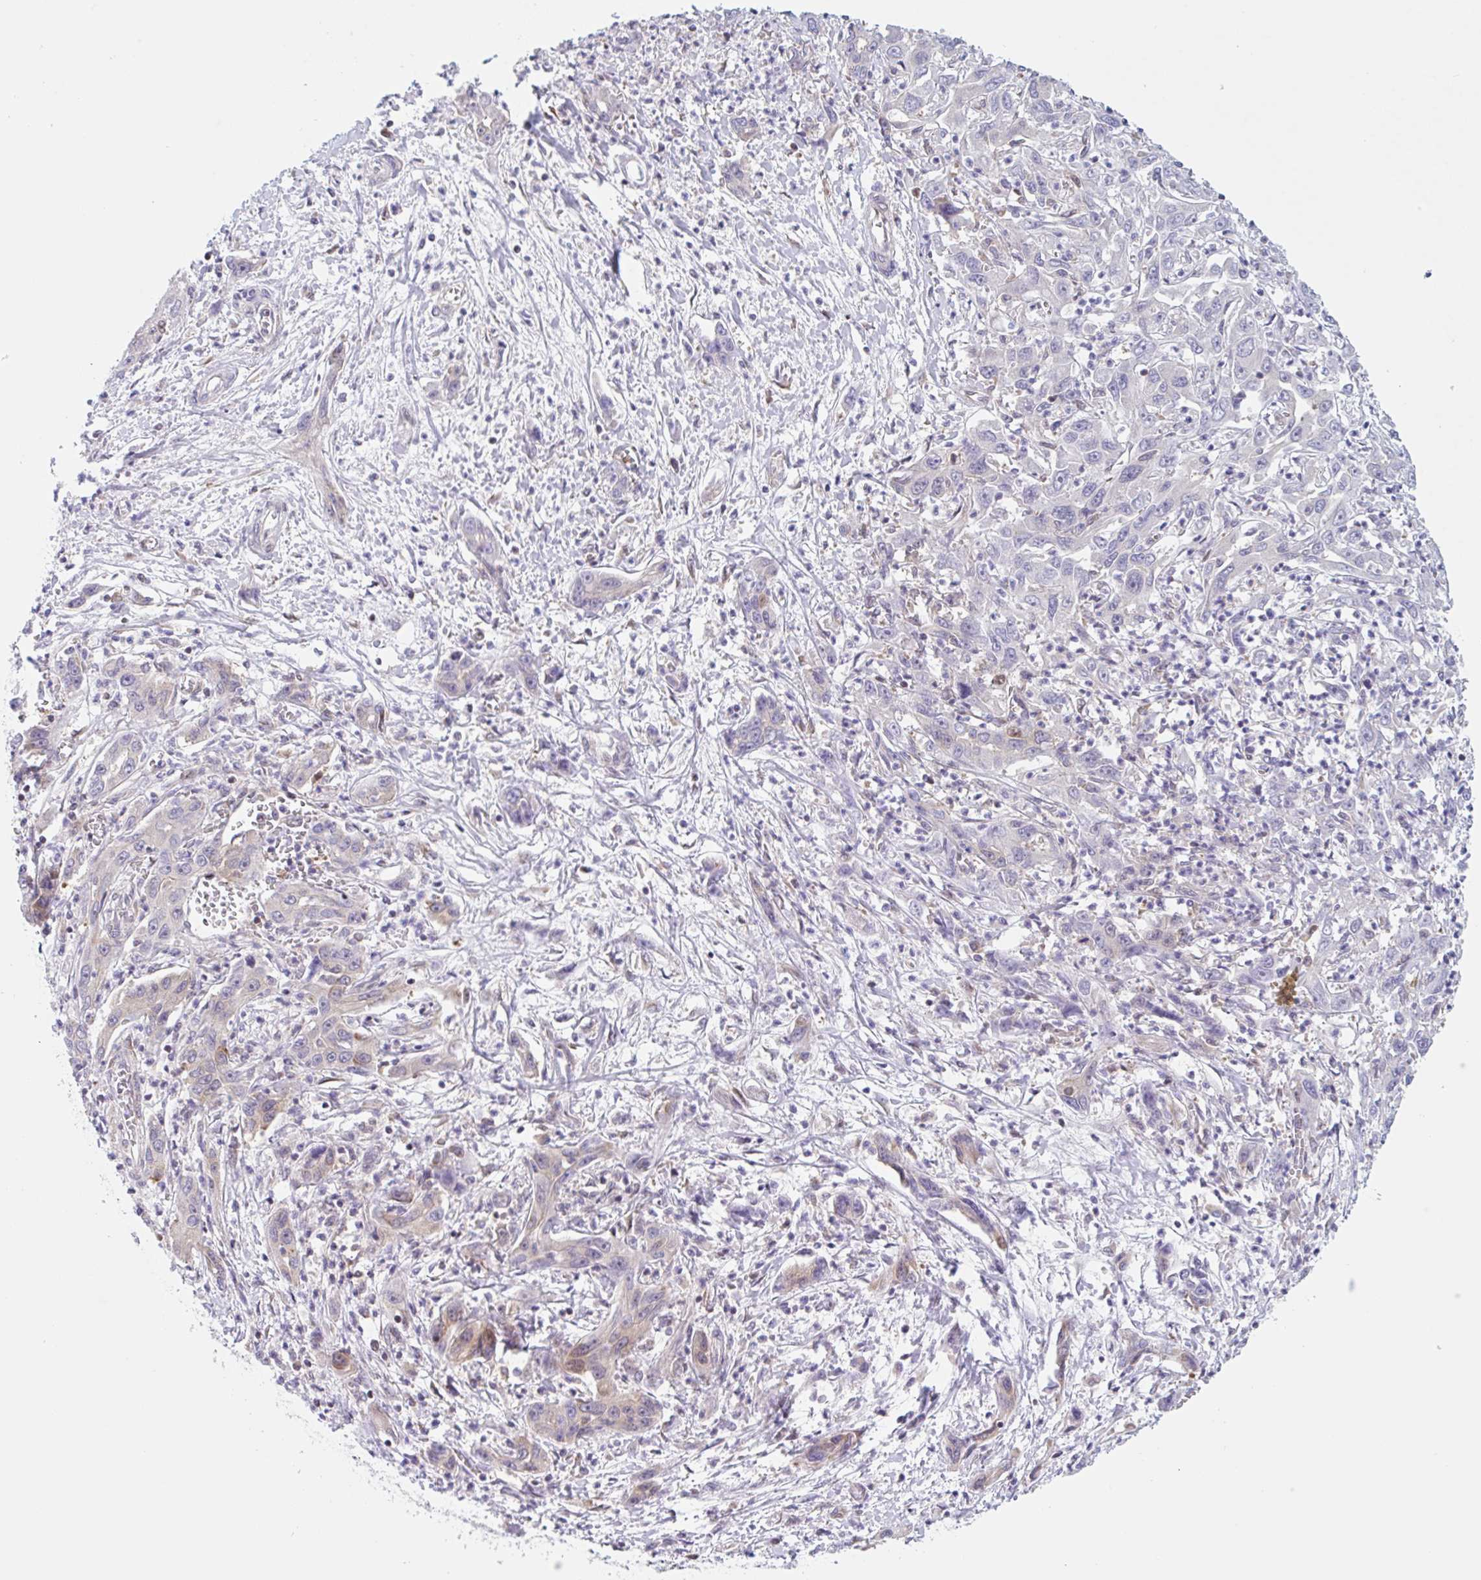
{"staining": {"intensity": "weak", "quantity": "<25%", "location": "cytoplasmic/membranous"}, "tissue": "liver cancer", "cell_type": "Tumor cells", "image_type": "cancer", "snomed": [{"axis": "morphology", "description": "Carcinoma, Hepatocellular, NOS"}, {"axis": "topography", "description": "Liver"}], "caption": "Tumor cells are negative for protein expression in human liver hepatocellular carcinoma.", "gene": "TBPL2", "patient": {"sex": "male", "age": 63}}